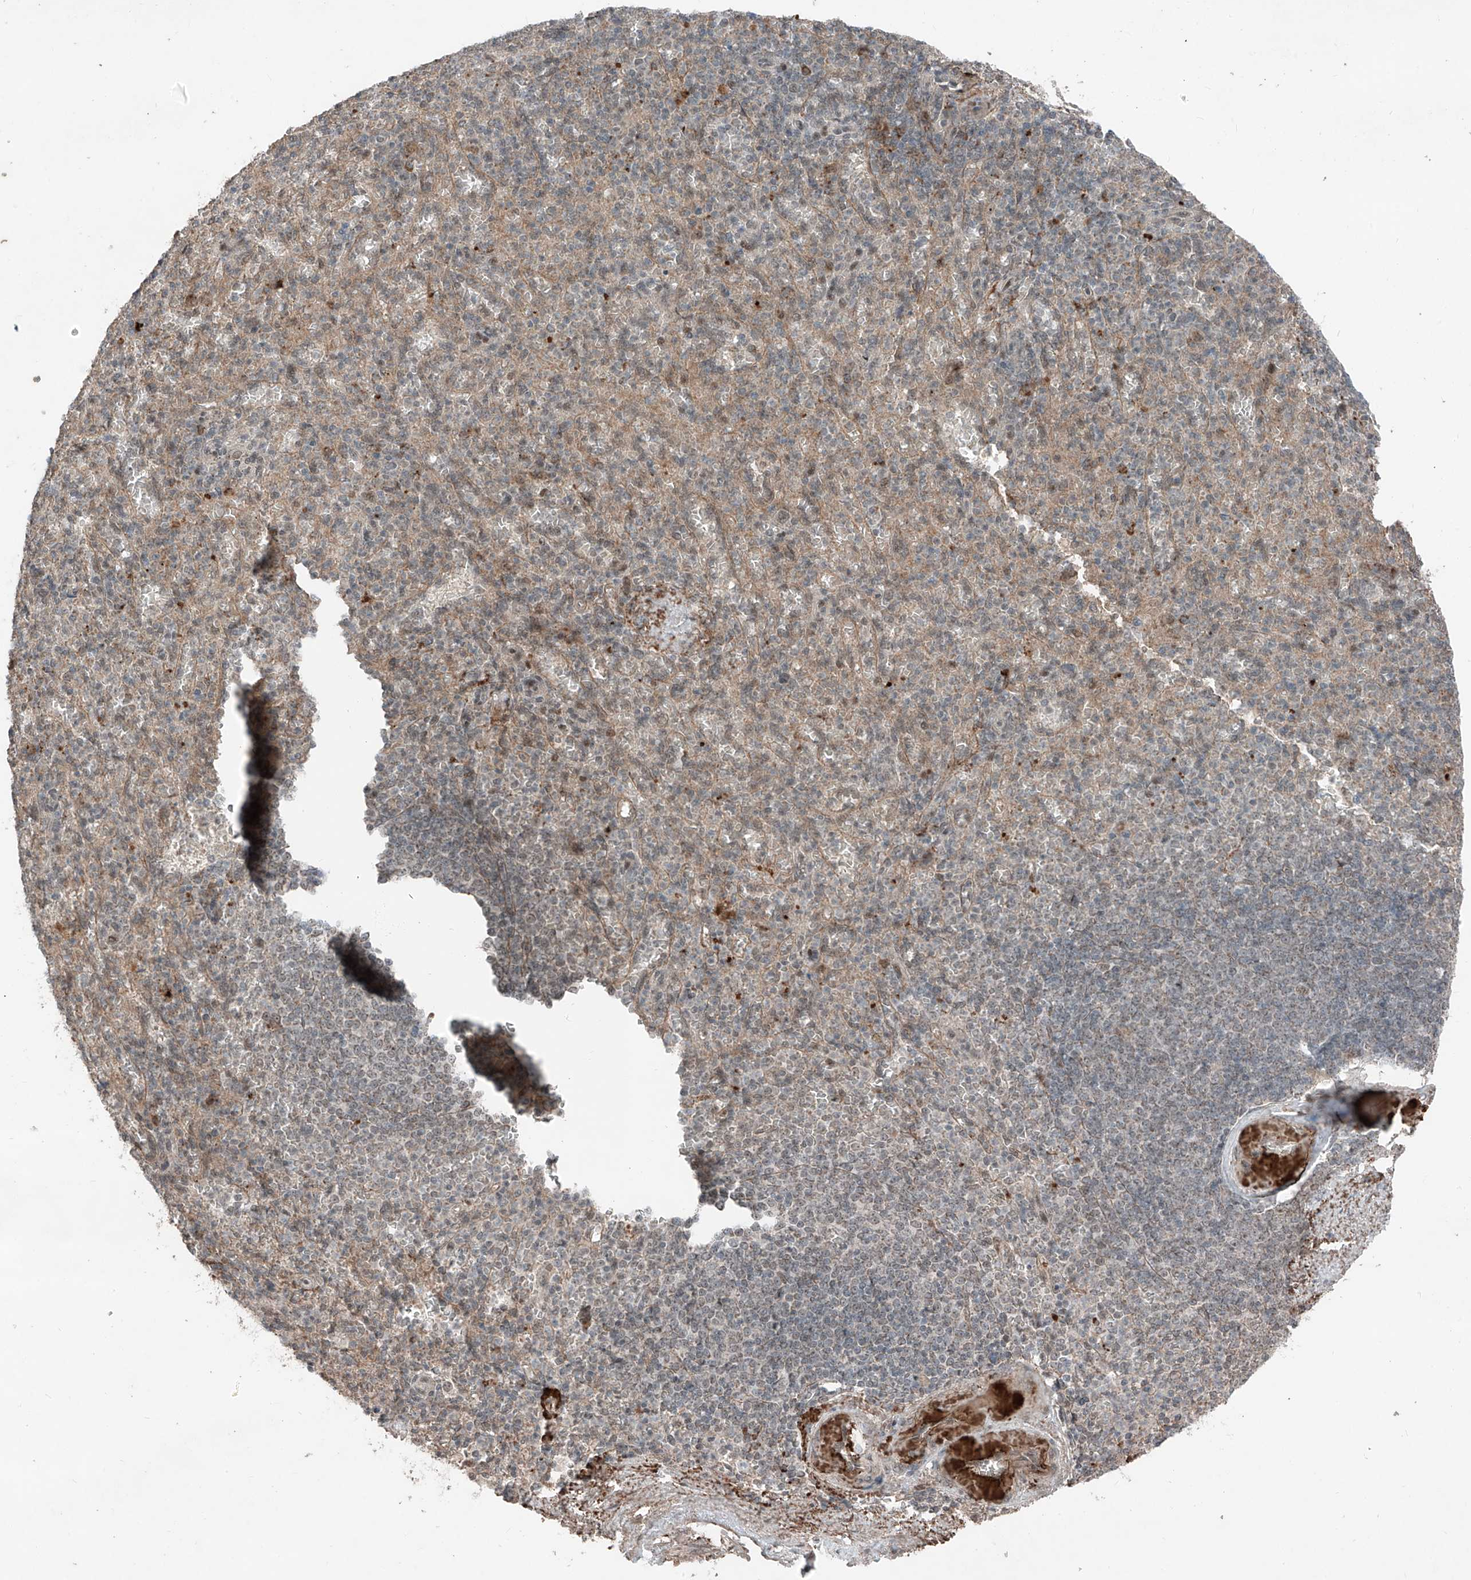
{"staining": {"intensity": "weak", "quantity": "<25%", "location": "cytoplasmic/membranous"}, "tissue": "spleen", "cell_type": "Cells in red pulp", "image_type": "normal", "snomed": [{"axis": "morphology", "description": "Normal tissue, NOS"}, {"axis": "topography", "description": "Spleen"}], "caption": "The histopathology image exhibits no significant staining in cells in red pulp of spleen. (DAB immunohistochemistry (IHC) with hematoxylin counter stain).", "gene": "ZNF620", "patient": {"sex": "female", "age": 74}}